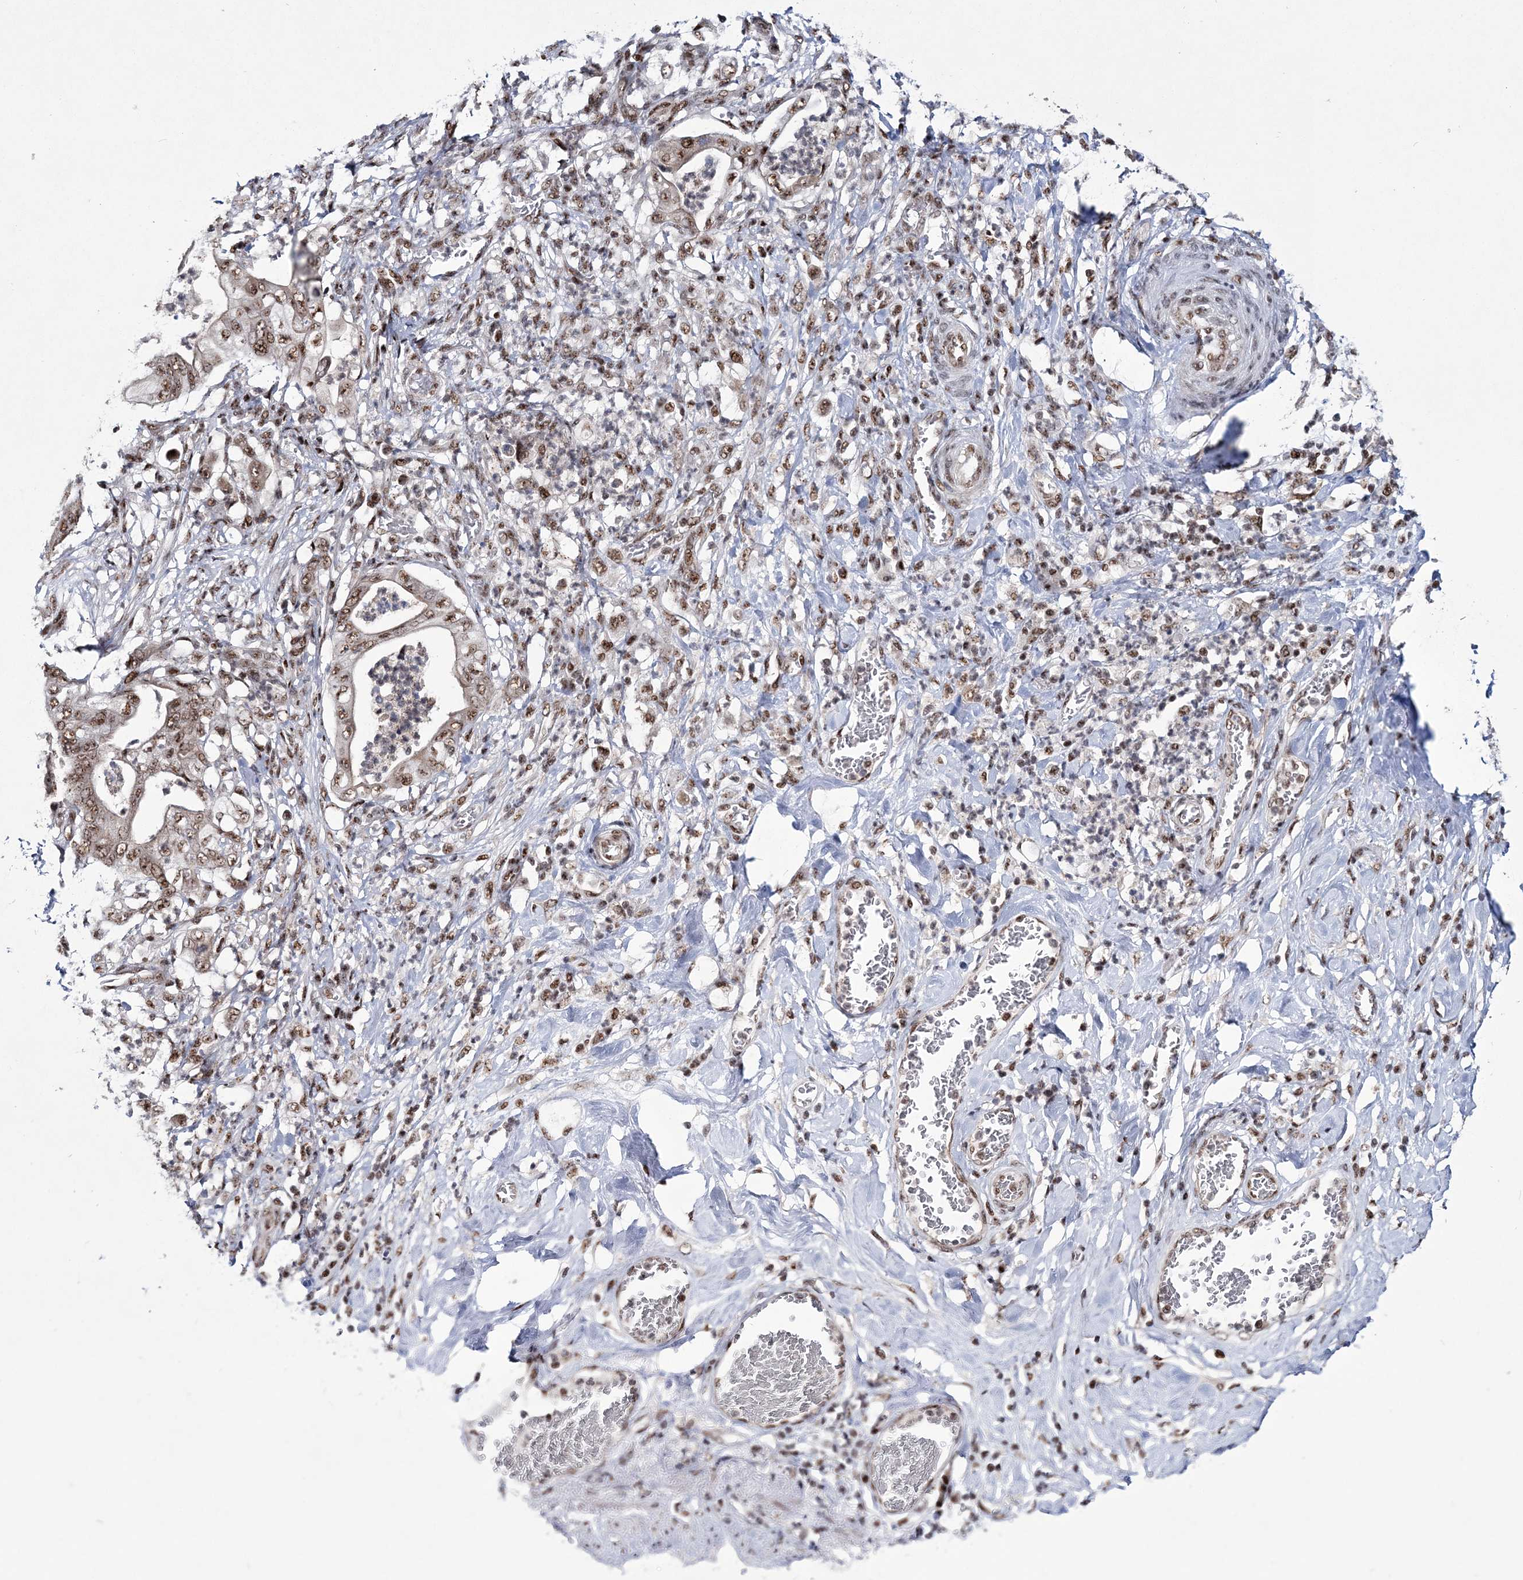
{"staining": {"intensity": "moderate", "quantity": ">75%", "location": "nuclear"}, "tissue": "stomach cancer", "cell_type": "Tumor cells", "image_type": "cancer", "snomed": [{"axis": "morphology", "description": "Adenocarcinoma, NOS"}, {"axis": "topography", "description": "Stomach"}], "caption": "Immunohistochemical staining of stomach cancer (adenocarcinoma) demonstrates medium levels of moderate nuclear protein positivity in approximately >75% of tumor cells. The protein of interest is shown in brown color, while the nuclei are stained blue.", "gene": "TATDN2", "patient": {"sex": "female", "age": 73}}